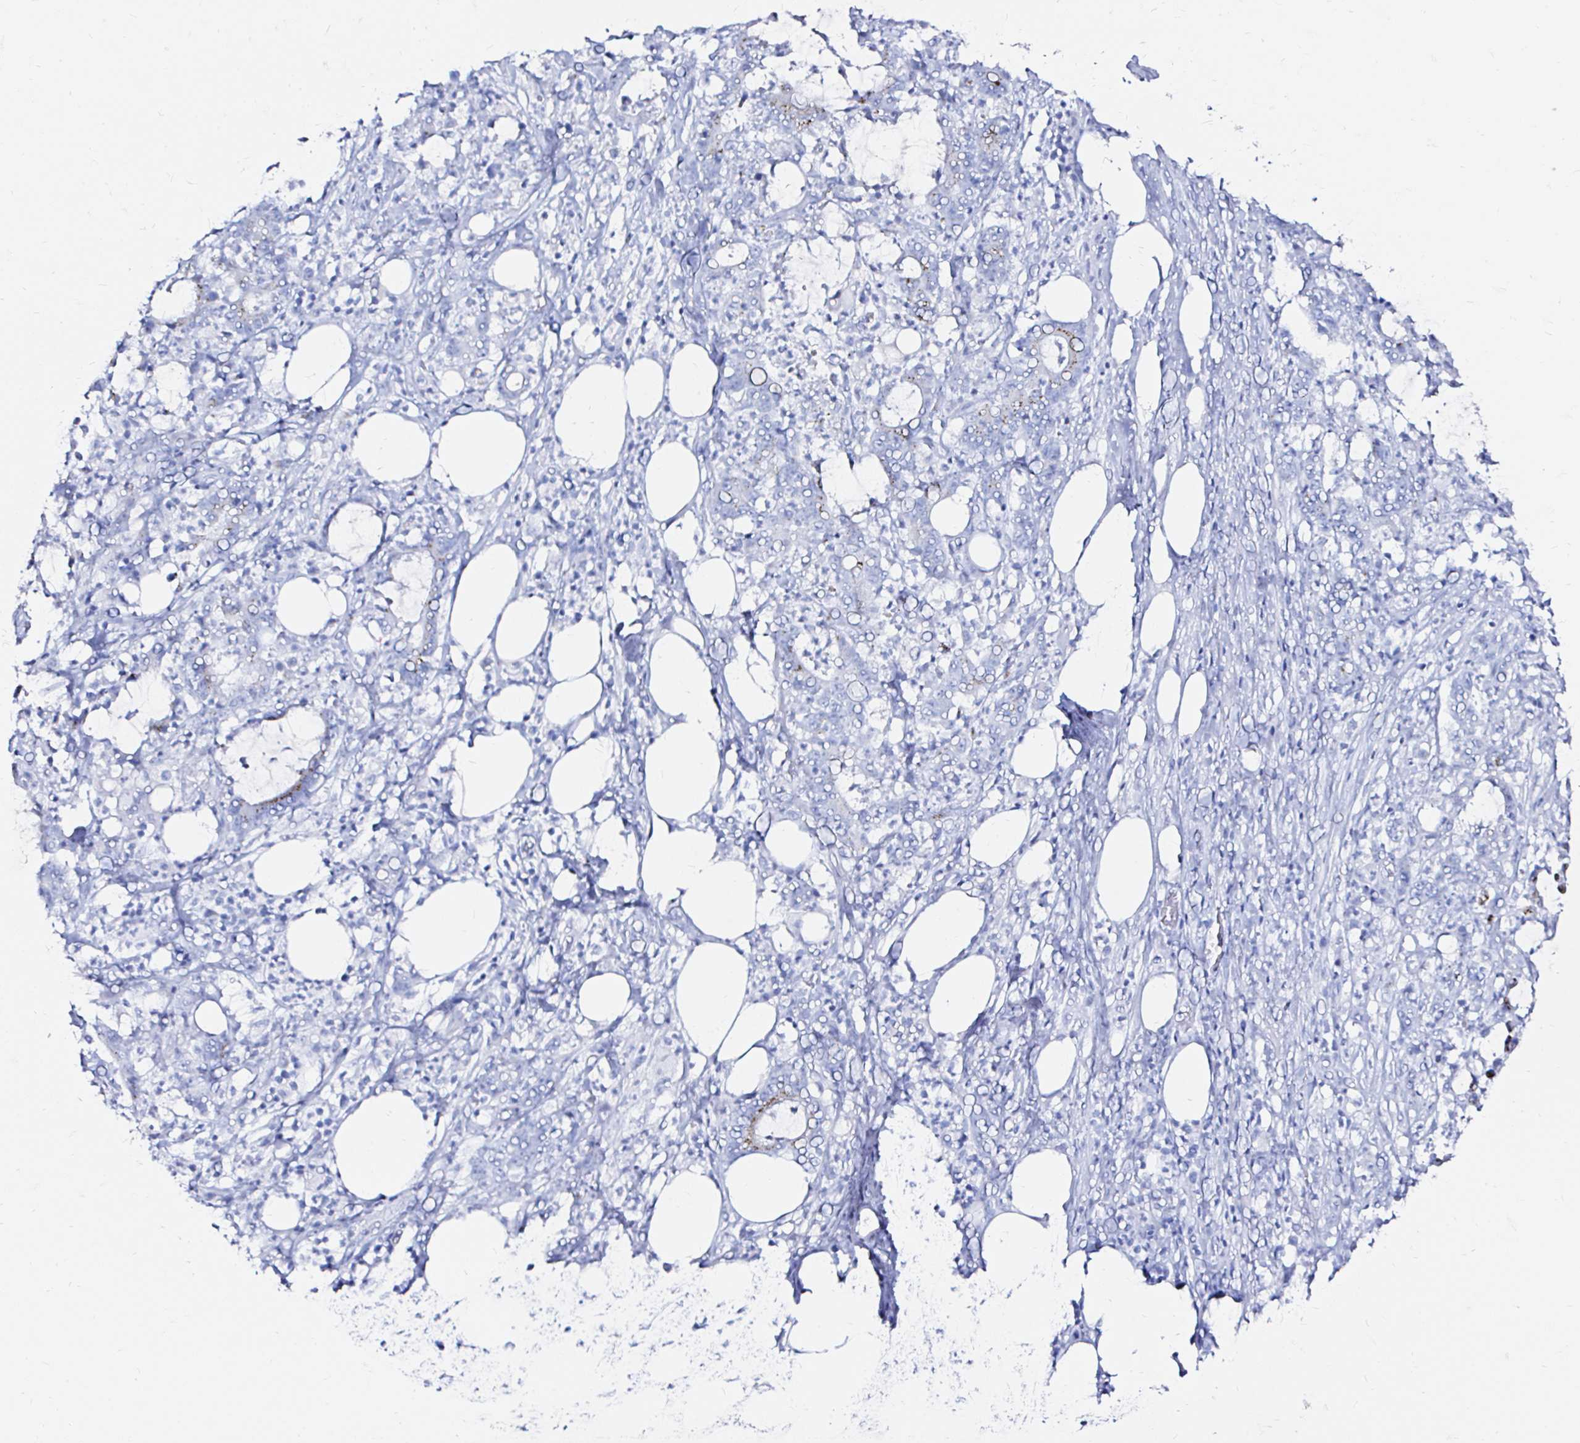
{"staining": {"intensity": "moderate", "quantity": "25%-75%", "location": "cytoplasmic/membranous"}, "tissue": "stomach cancer", "cell_type": "Tumor cells", "image_type": "cancer", "snomed": [{"axis": "morphology", "description": "Adenocarcinoma, NOS"}, {"axis": "topography", "description": "Stomach, upper"}], "caption": "Human stomach cancer (adenocarcinoma) stained for a protein (brown) shows moderate cytoplasmic/membranous positive expression in about 25%-75% of tumor cells.", "gene": "ZNF432", "patient": {"sex": "male", "age": 68}}